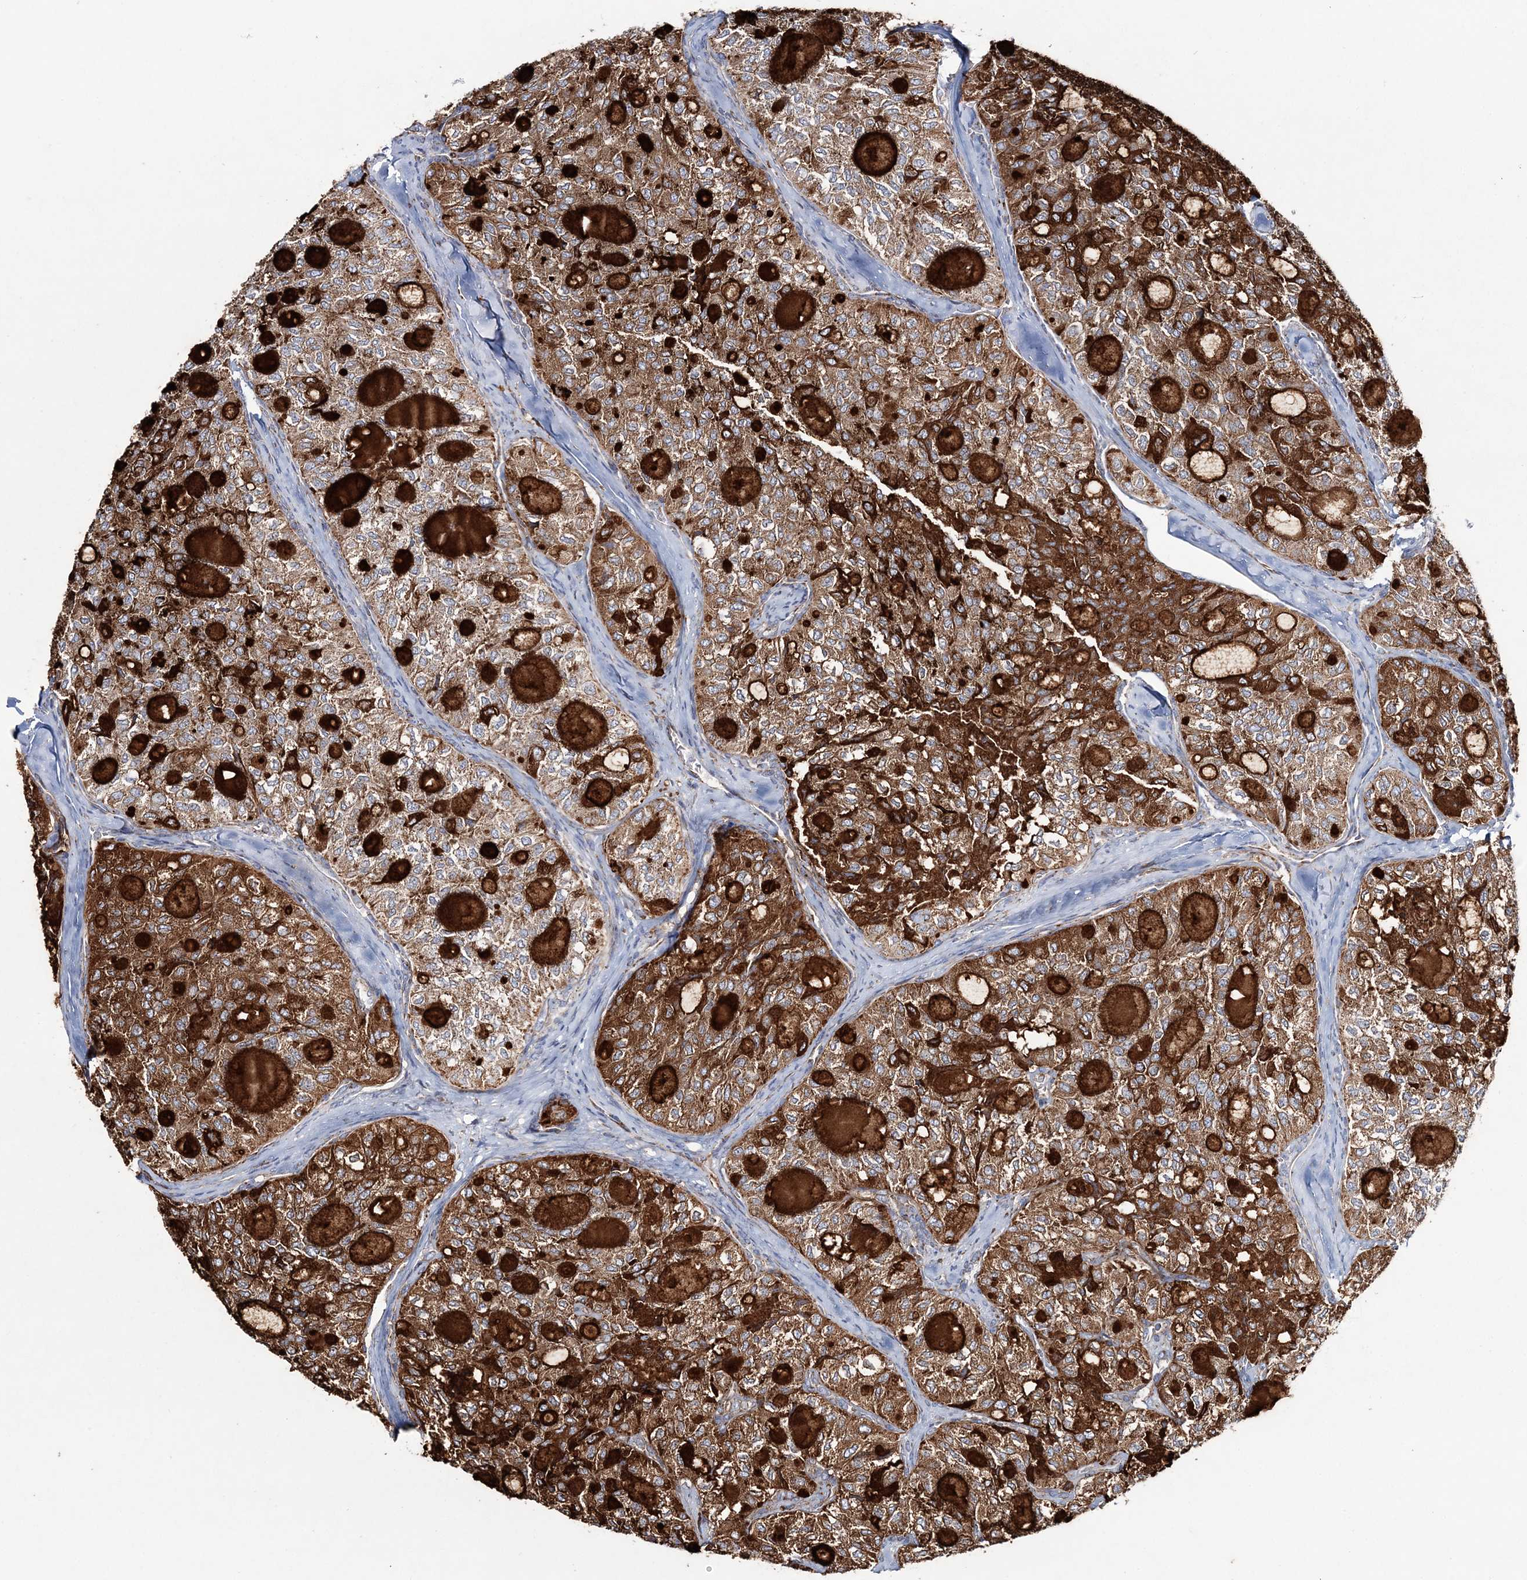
{"staining": {"intensity": "moderate", "quantity": ">75%", "location": "cytoplasmic/membranous"}, "tissue": "thyroid cancer", "cell_type": "Tumor cells", "image_type": "cancer", "snomed": [{"axis": "morphology", "description": "Follicular adenoma carcinoma, NOS"}, {"axis": "topography", "description": "Thyroid gland"}], "caption": "Immunohistochemistry (IHC) (DAB (3,3'-diaminobenzidine)) staining of thyroid follicular adenoma carcinoma shows moderate cytoplasmic/membranous protein expression in approximately >75% of tumor cells.", "gene": "ARHGAP6", "patient": {"sex": "male", "age": 75}}